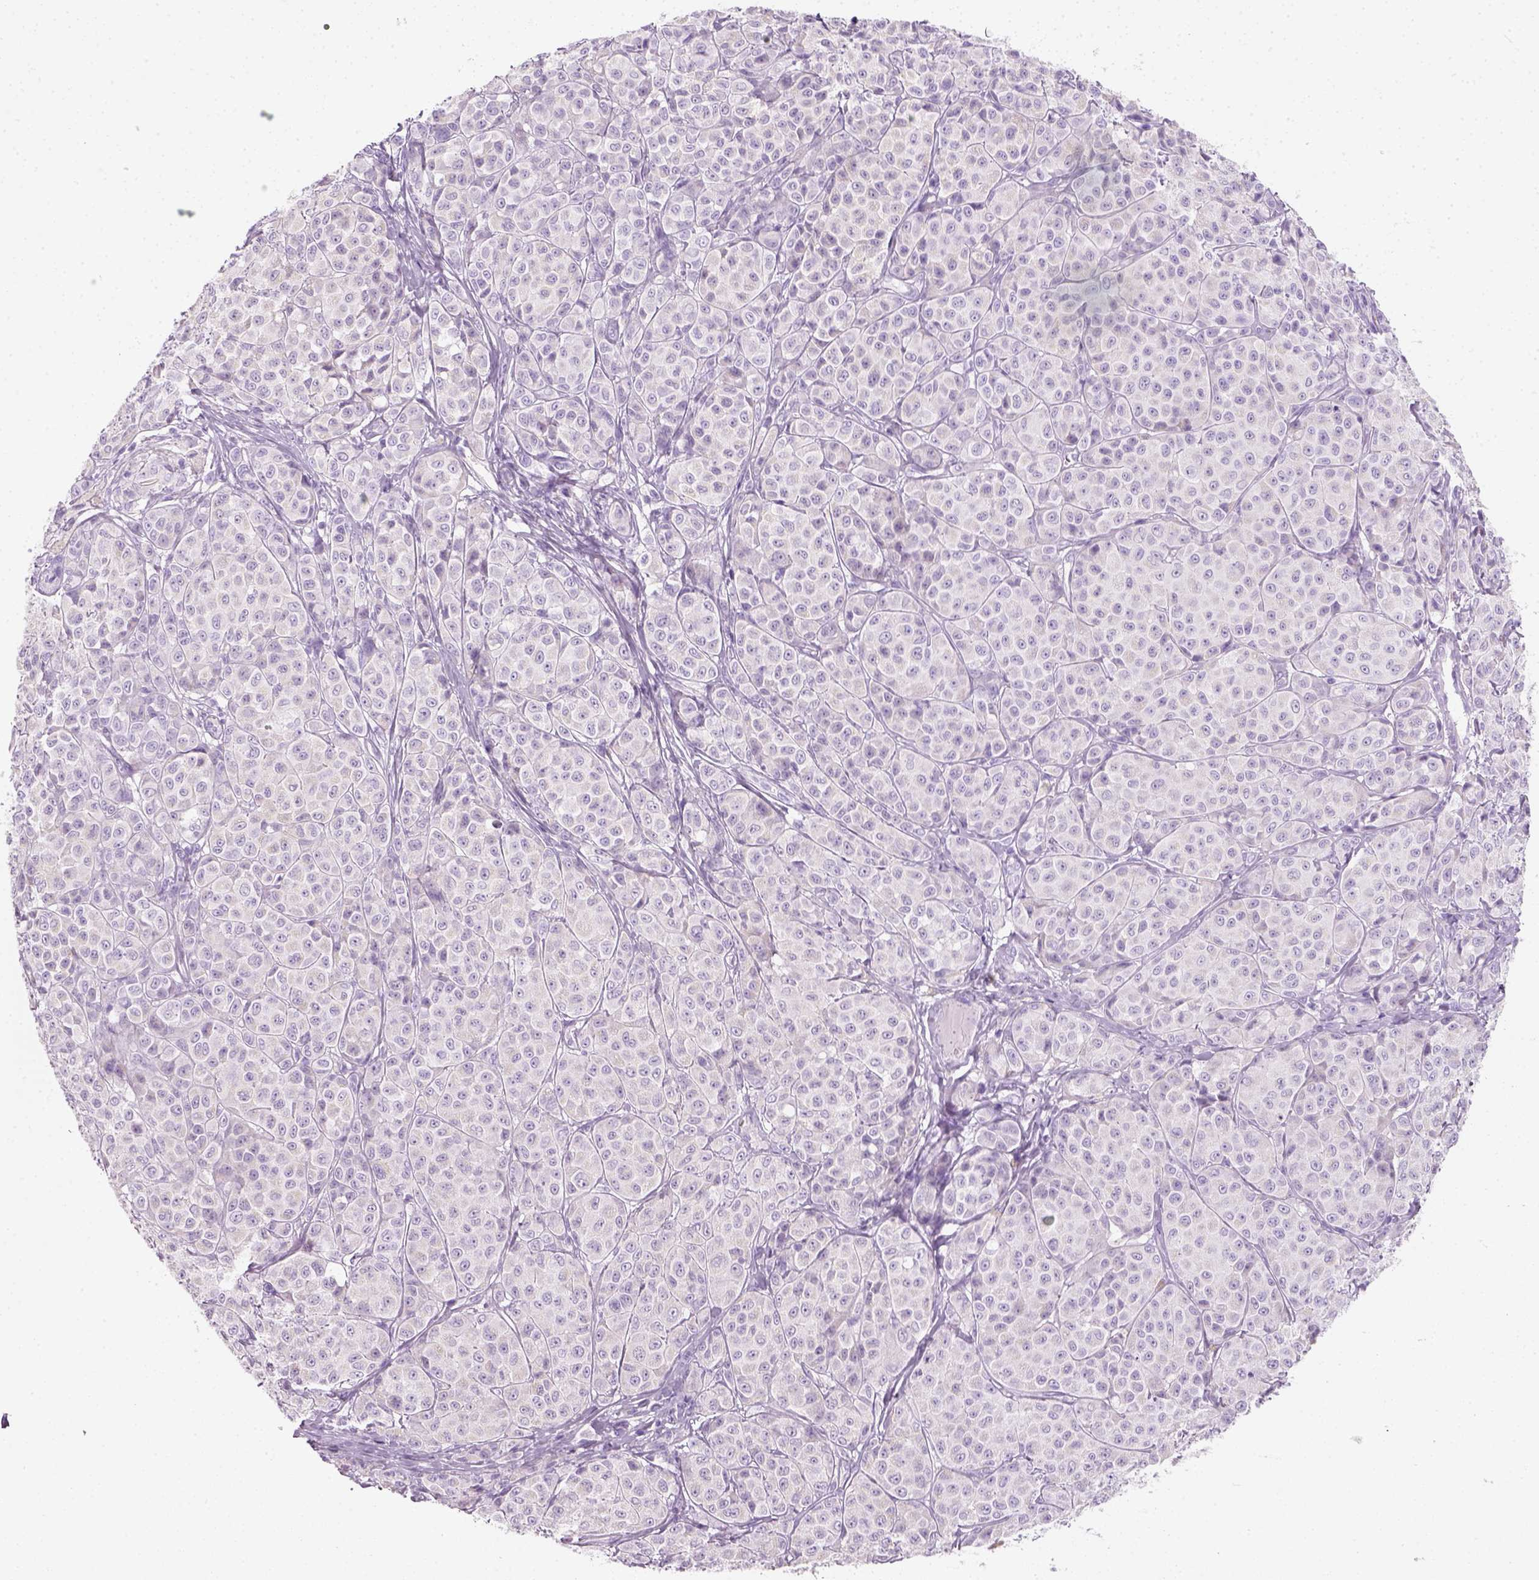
{"staining": {"intensity": "negative", "quantity": "none", "location": "none"}, "tissue": "melanoma", "cell_type": "Tumor cells", "image_type": "cancer", "snomed": [{"axis": "morphology", "description": "Malignant melanoma, NOS"}, {"axis": "topography", "description": "Skin"}], "caption": "A high-resolution micrograph shows immunohistochemistry staining of malignant melanoma, which displays no significant staining in tumor cells. (IHC, brightfield microscopy, high magnification).", "gene": "SLC12A5", "patient": {"sex": "male", "age": 89}}